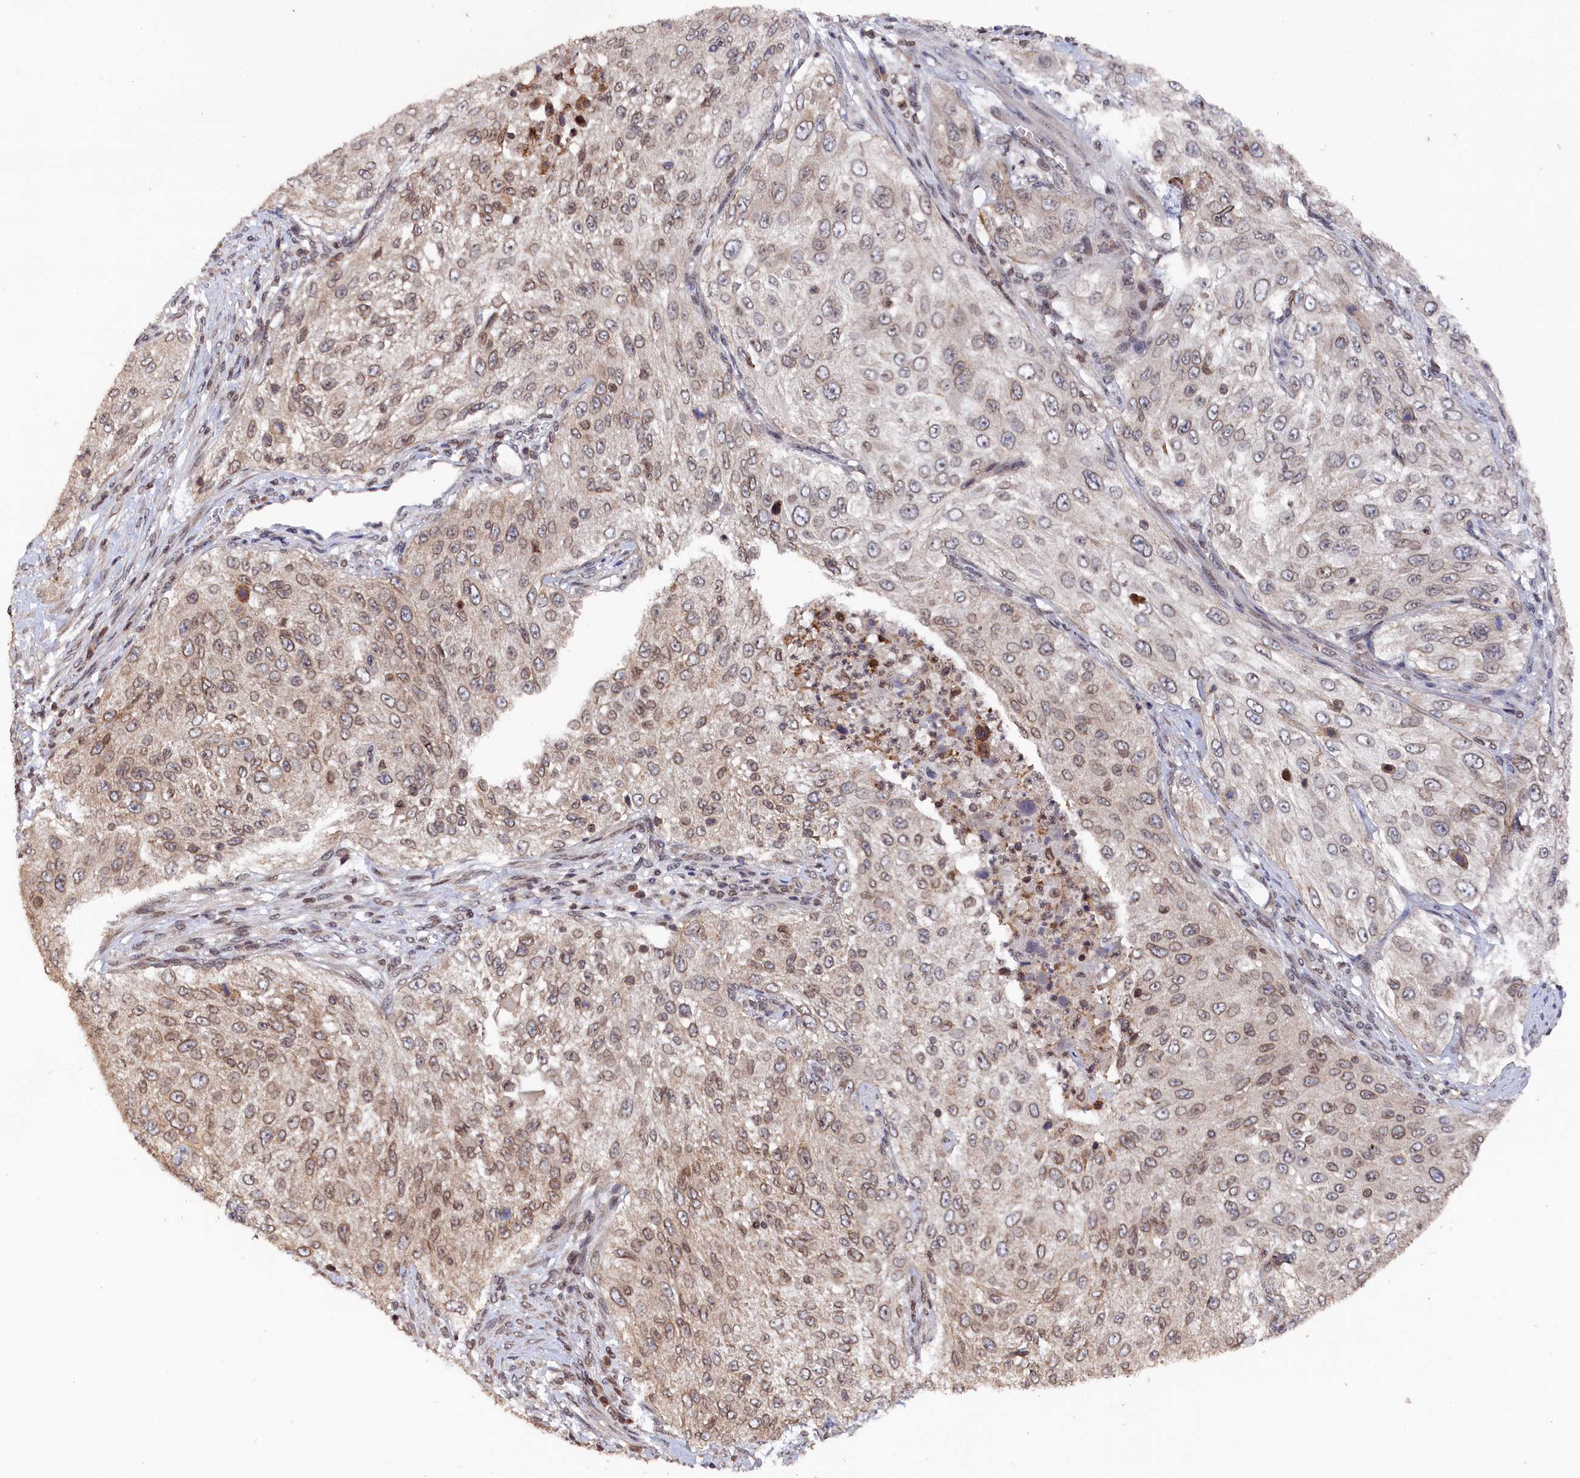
{"staining": {"intensity": "weak", "quantity": ">75%", "location": "cytoplasmic/membranous,nuclear"}, "tissue": "cervical cancer", "cell_type": "Tumor cells", "image_type": "cancer", "snomed": [{"axis": "morphology", "description": "Squamous cell carcinoma, NOS"}, {"axis": "topography", "description": "Cervix"}], "caption": "Protein staining of squamous cell carcinoma (cervical) tissue displays weak cytoplasmic/membranous and nuclear expression in about >75% of tumor cells.", "gene": "ANKEF1", "patient": {"sex": "female", "age": 42}}